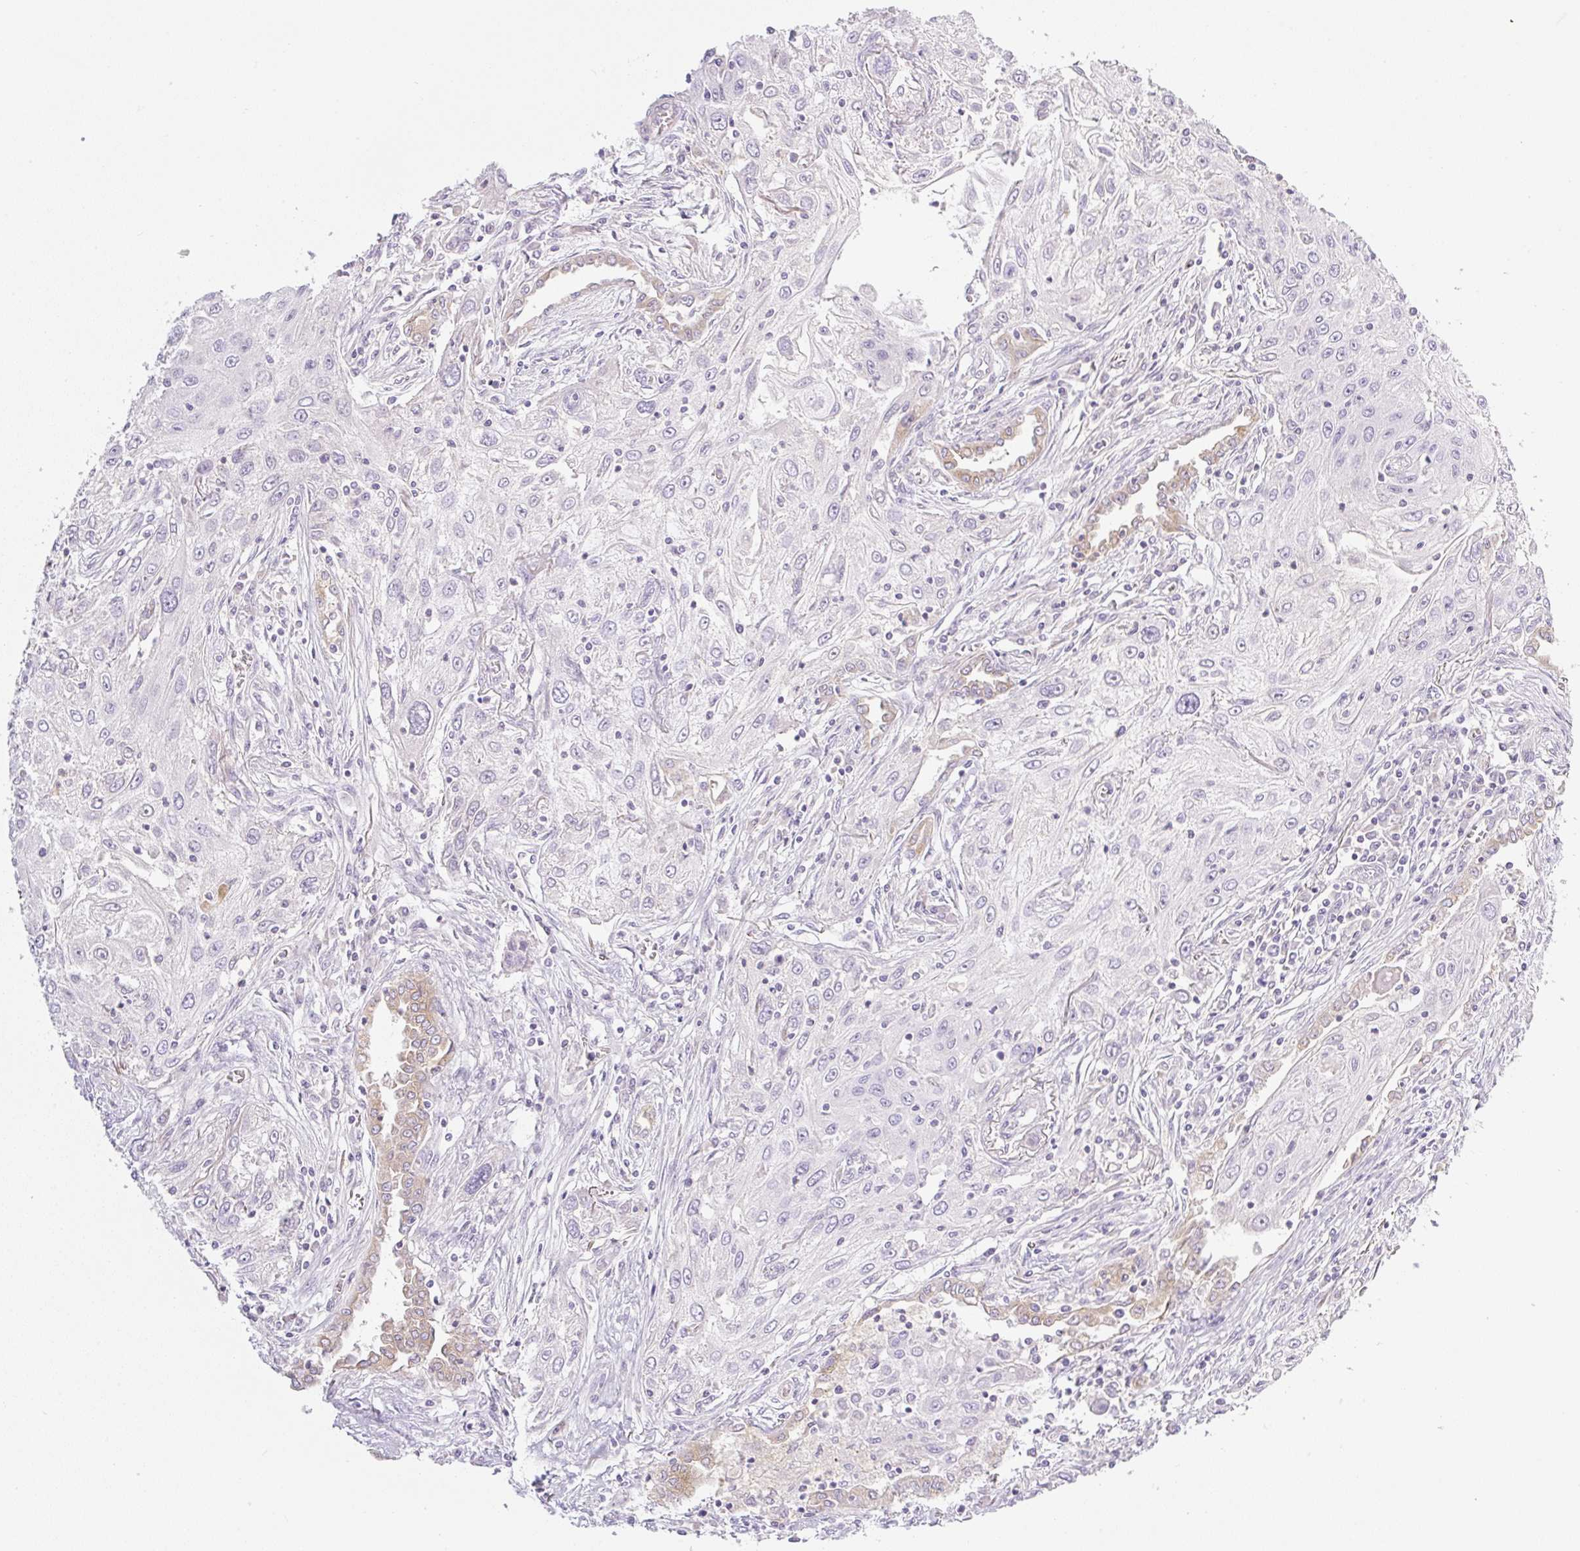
{"staining": {"intensity": "negative", "quantity": "none", "location": "none"}, "tissue": "lung cancer", "cell_type": "Tumor cells", "image_type": "cancer", "snomed": [{"axis": "morphology", "description": "Squamous cell carcinoma, NOS"}, {"axis": "topography", "description": "Lung"}], "caption": "Tumor cells show no significant expression in lung squamous cell carcinoma.", "gene": "MIA2", "patient": {"sex": "female", "age": 69}}